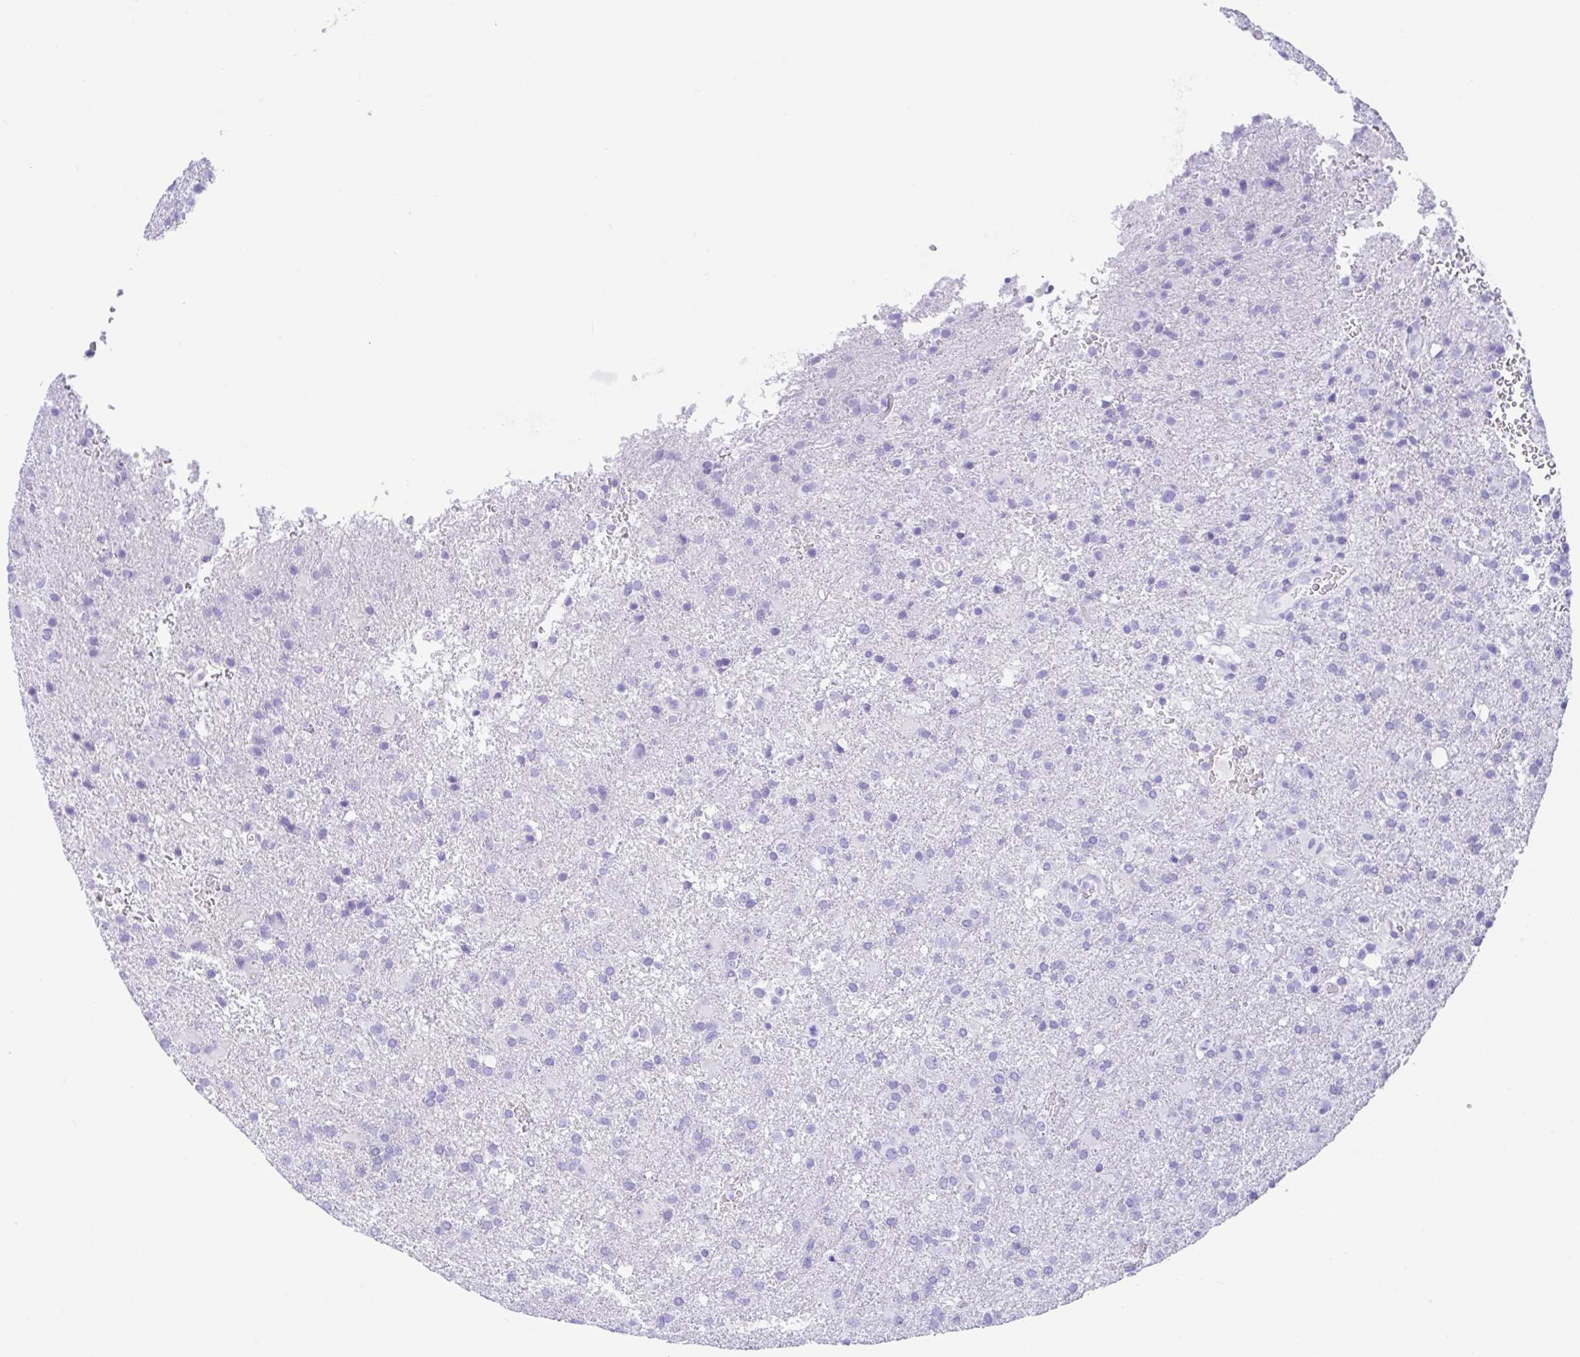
{"staining": {"intensity": "negative", "quantity": "none", "location": "none"}, "tissue": "glioma", "cell_type": "Tumor cells", "image_type": "cancer", "snomed": [{"axis": "morphology", "description": "Glioma, malignant, High grade"}, {"axis": "topography", "description": "Brain"}], "caption": "Immunohistochemical staining of glioma shows no significant positivity in tumor cells.", "gene": "CPA1", "patient": {"sex": "female", "age": 74}}